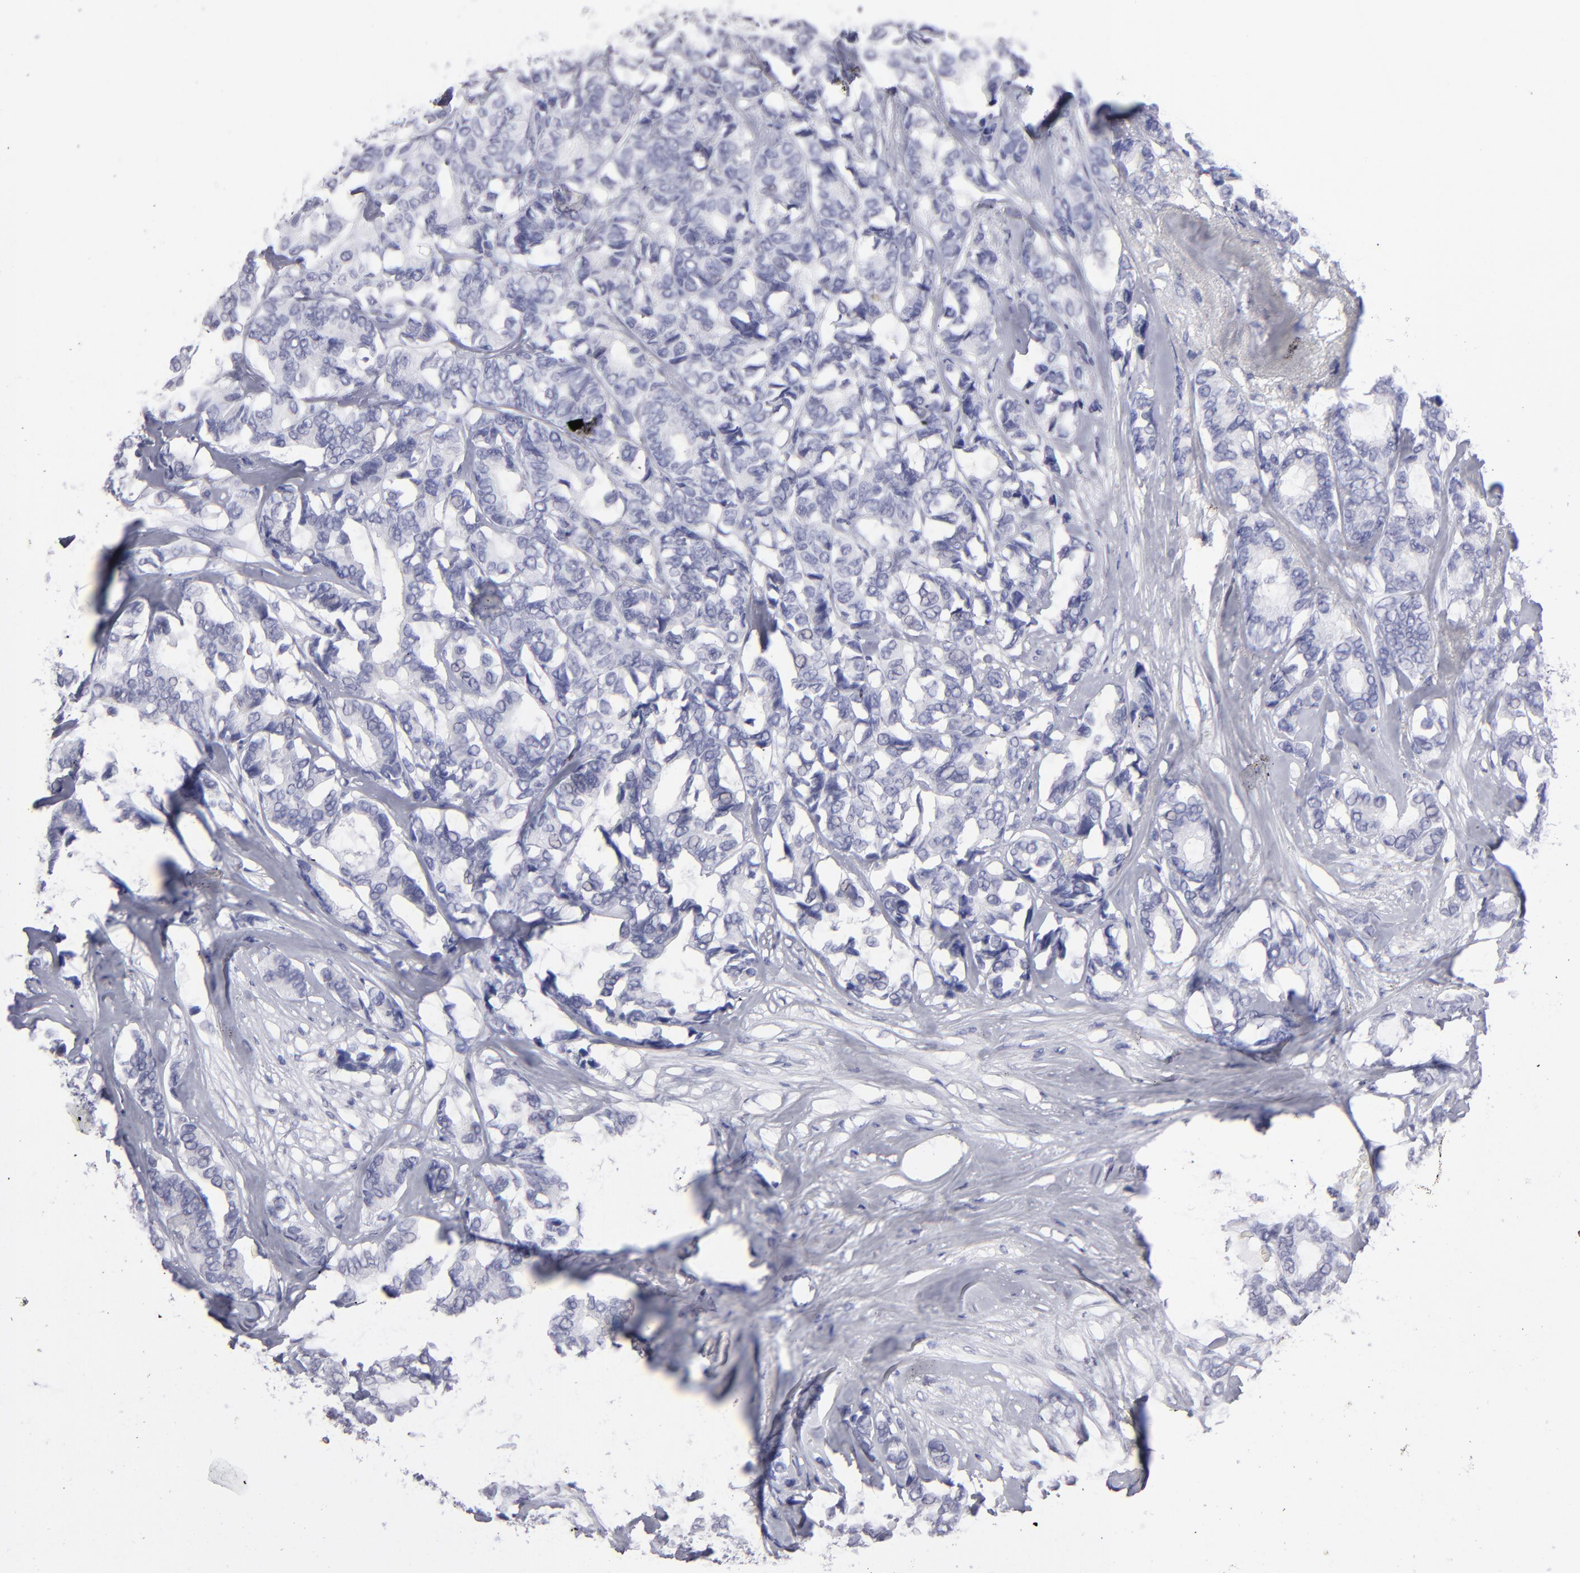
{"staining": {"intensity": "negative", "quantity": "none", "location": "none"}, "tissue": "breast cancer", "cell_type": "Tumor cells", "image_type": "cancer", "snomed": [{"axis": "morphology", "description": "Duct carcinoma"}, {"axis": "topography", "description": "Breast"}], "caption": "The immunohistochemistry (IHC) image has no significant positivity in tumor cells of breast cancer tissue.", "gene": "ALDOB", "patient": {"sex": "female", "age": 87}}